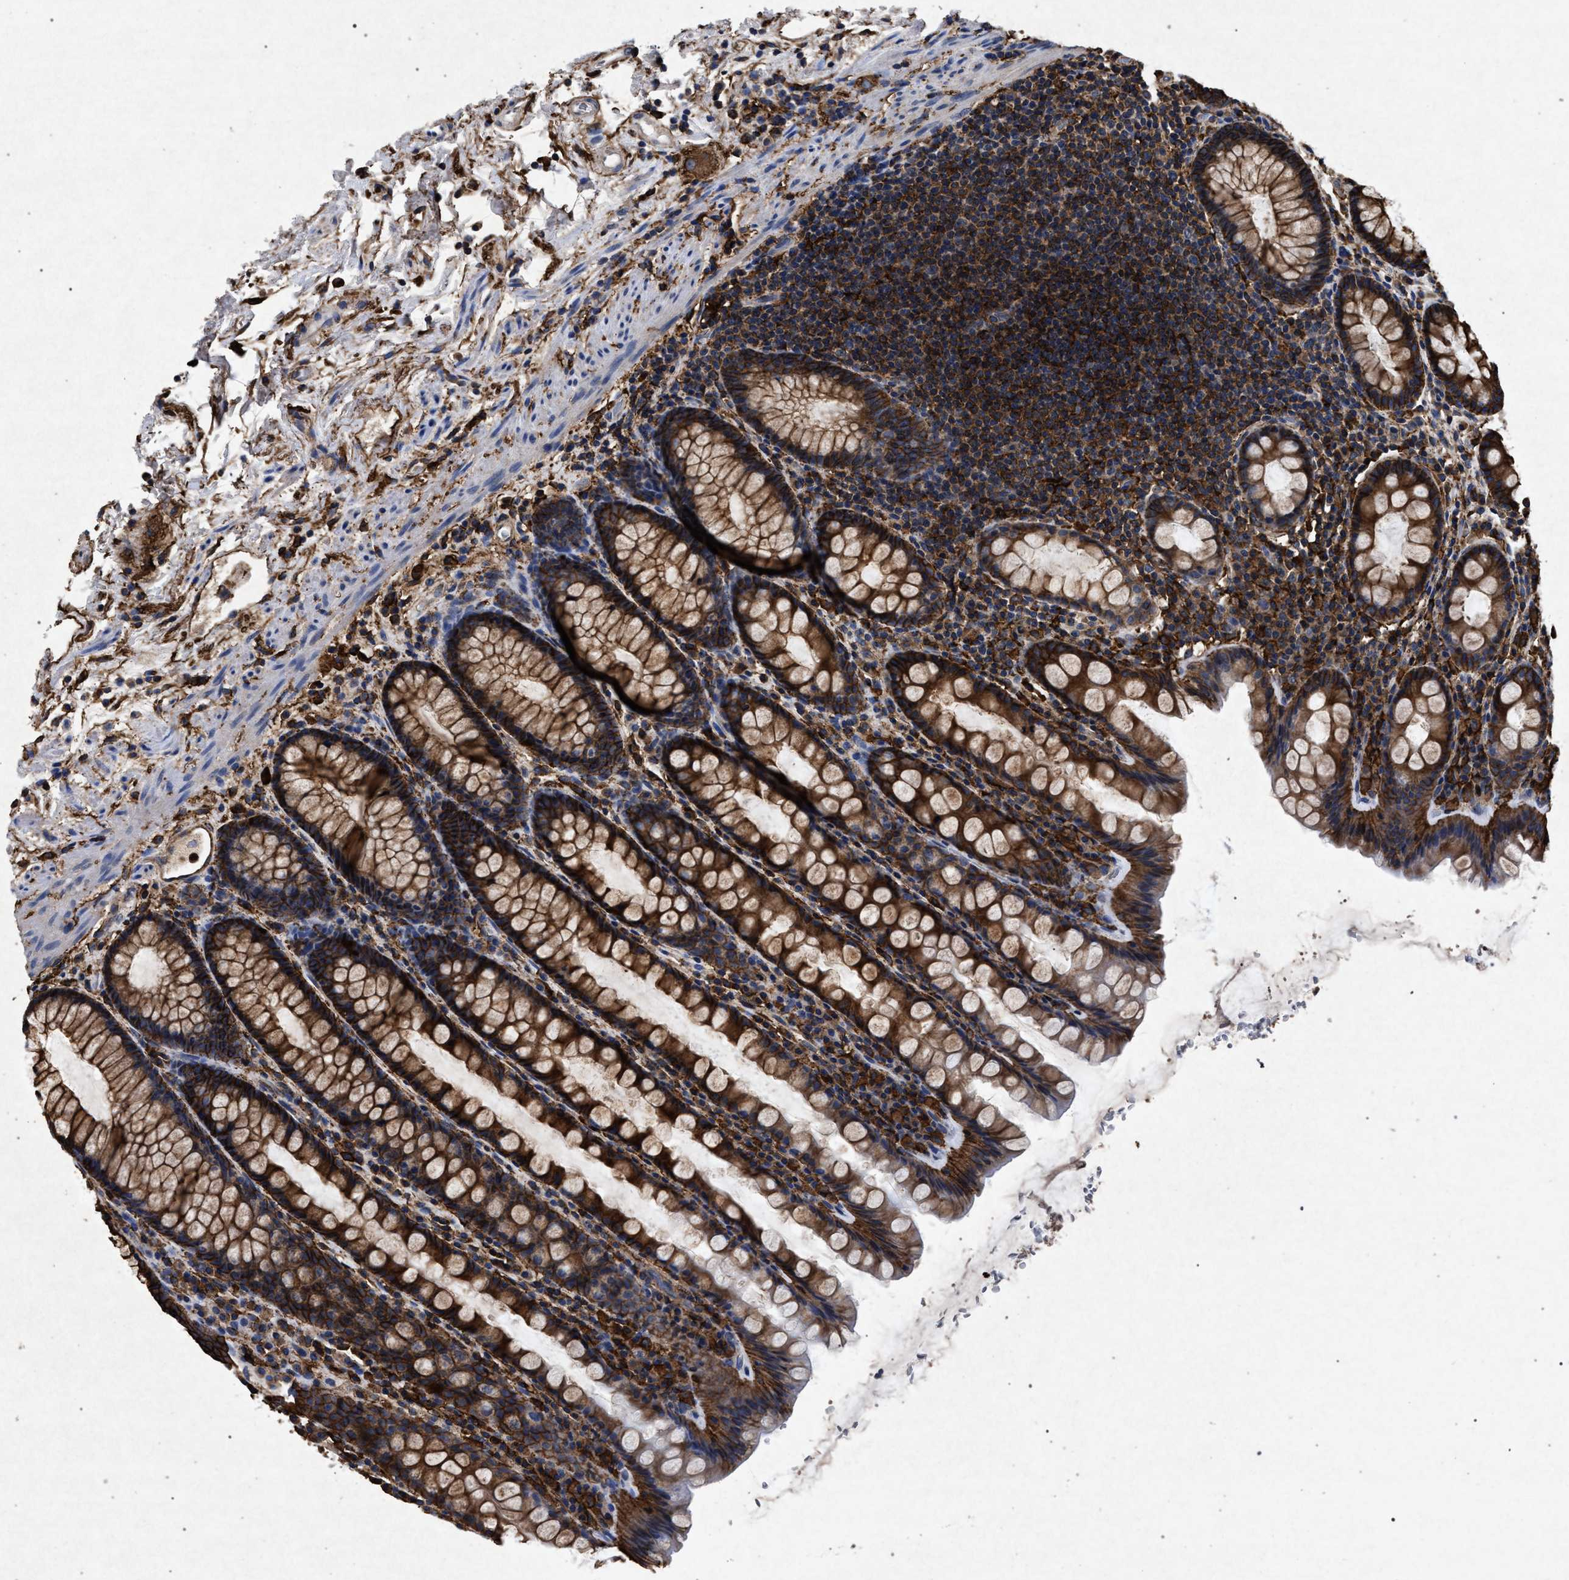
{"staining": {"intensity": "strong", "quantity": ">75%", "location": "cytoplasmic/membranous"}, "tissue": "rectum", "cell_type": "Glandular cells", "image_type": "normal", "snomed": [{"axis": "morphology", "description": "Normal tissue, NOS"}, {"axis": "topography", "description": "Rectum"}], "caption": "About >75% of glandular cells in normal human rectum show strong cytoplasmic/membranous protein expression as visualized by brown immunohistochemical staining.", "gene": "MARCKS", "patient": {"sex": "male", "age": 92}}